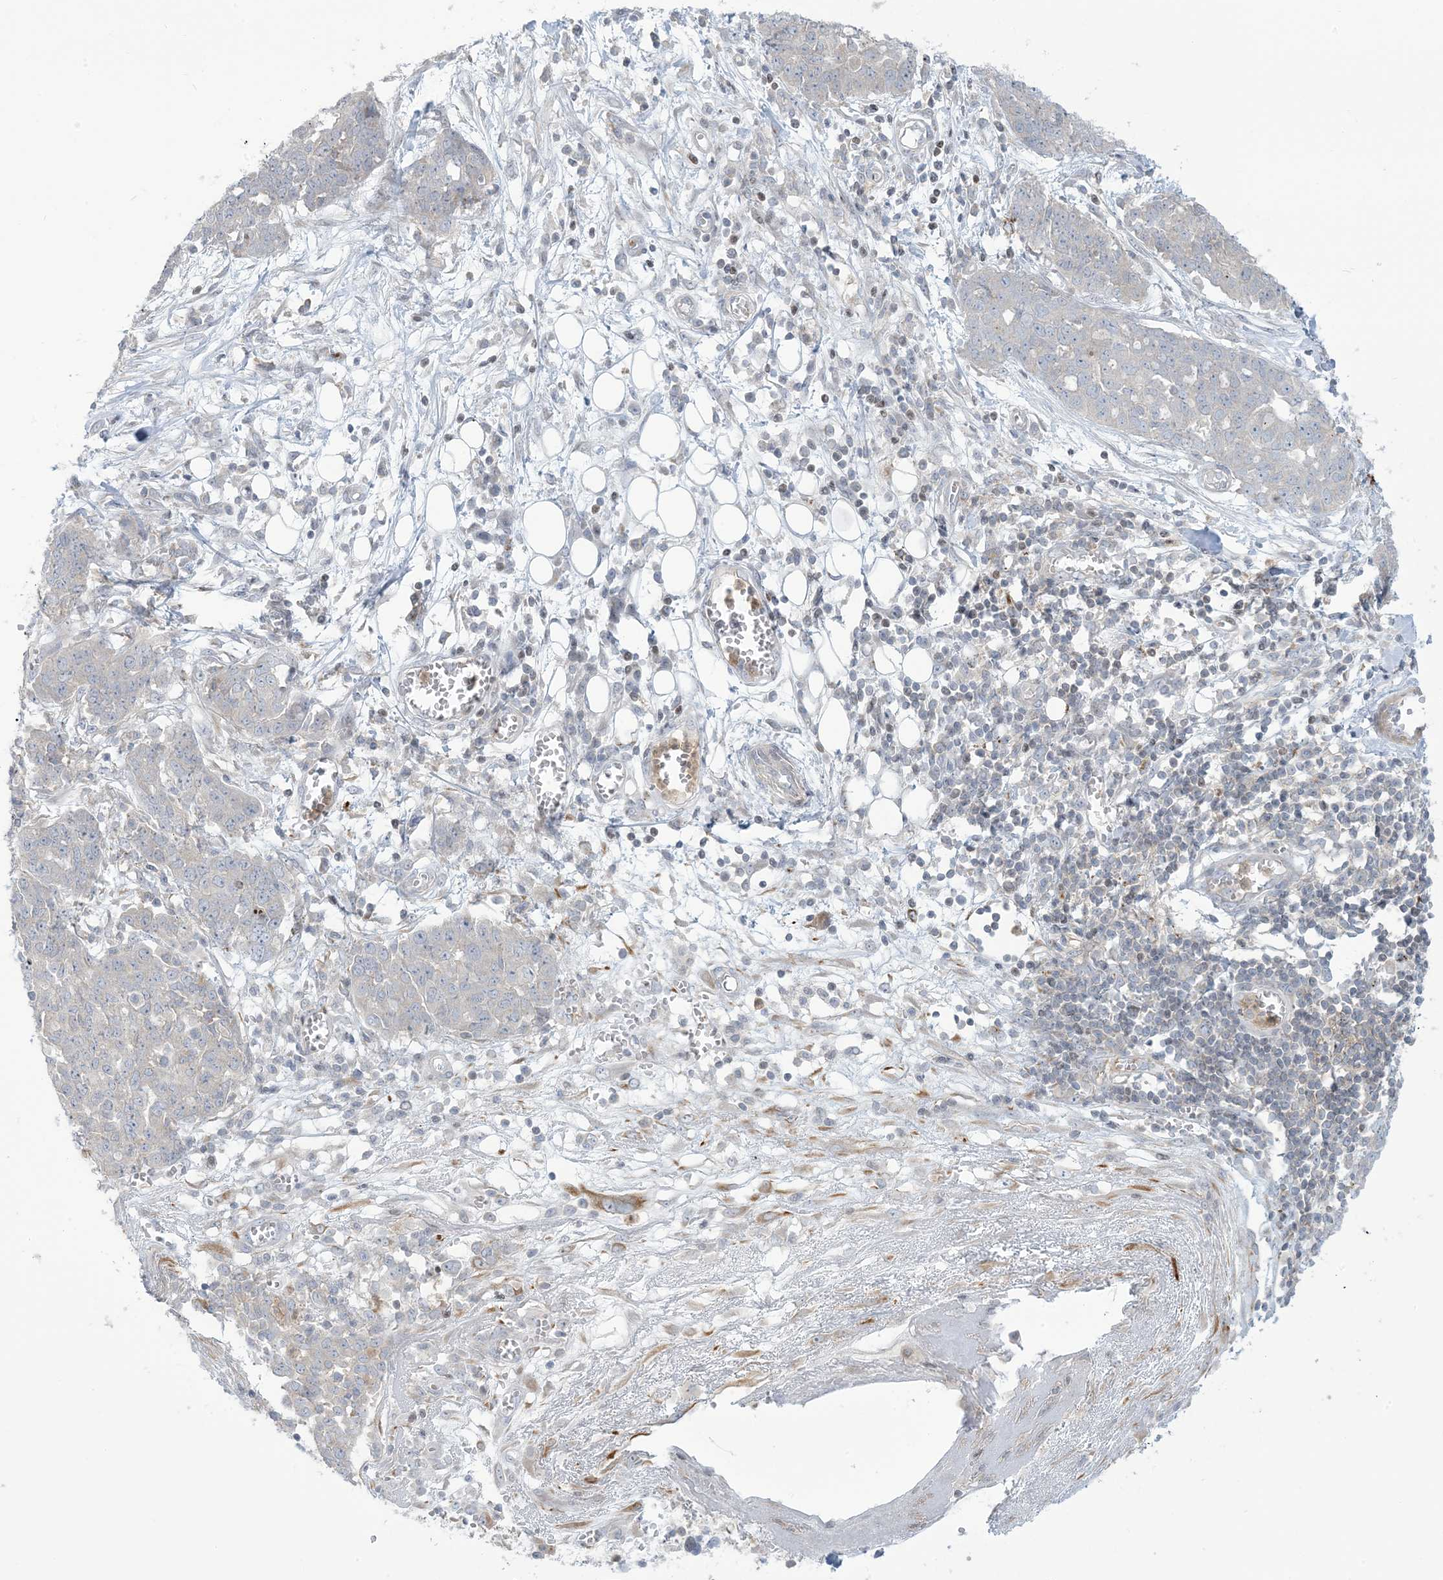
{"staining": {"intensity": "negative", "quantity": "none", "location": "none"}, "tissue": "ovarian cancer", "cell_type": "Tumor cells", "image_type": "cancer", "snomed": [{"axis": "morphology", "description": "Cystadenocarcinoma, serous, NOS"}, {"axis": "topography", "description": "Soft tissue"}, {"axis": "topography", "description": "Ovary"}], "caption": "Tumor cells are negative for brown protein staining in serous cystadenocarcinoma (ovarian). (DAB immunohistochemistry (IHC) with hematoxylin counter stain).", "gene": "AFTPH", "patient": {"sex": "female", "age": 57}}